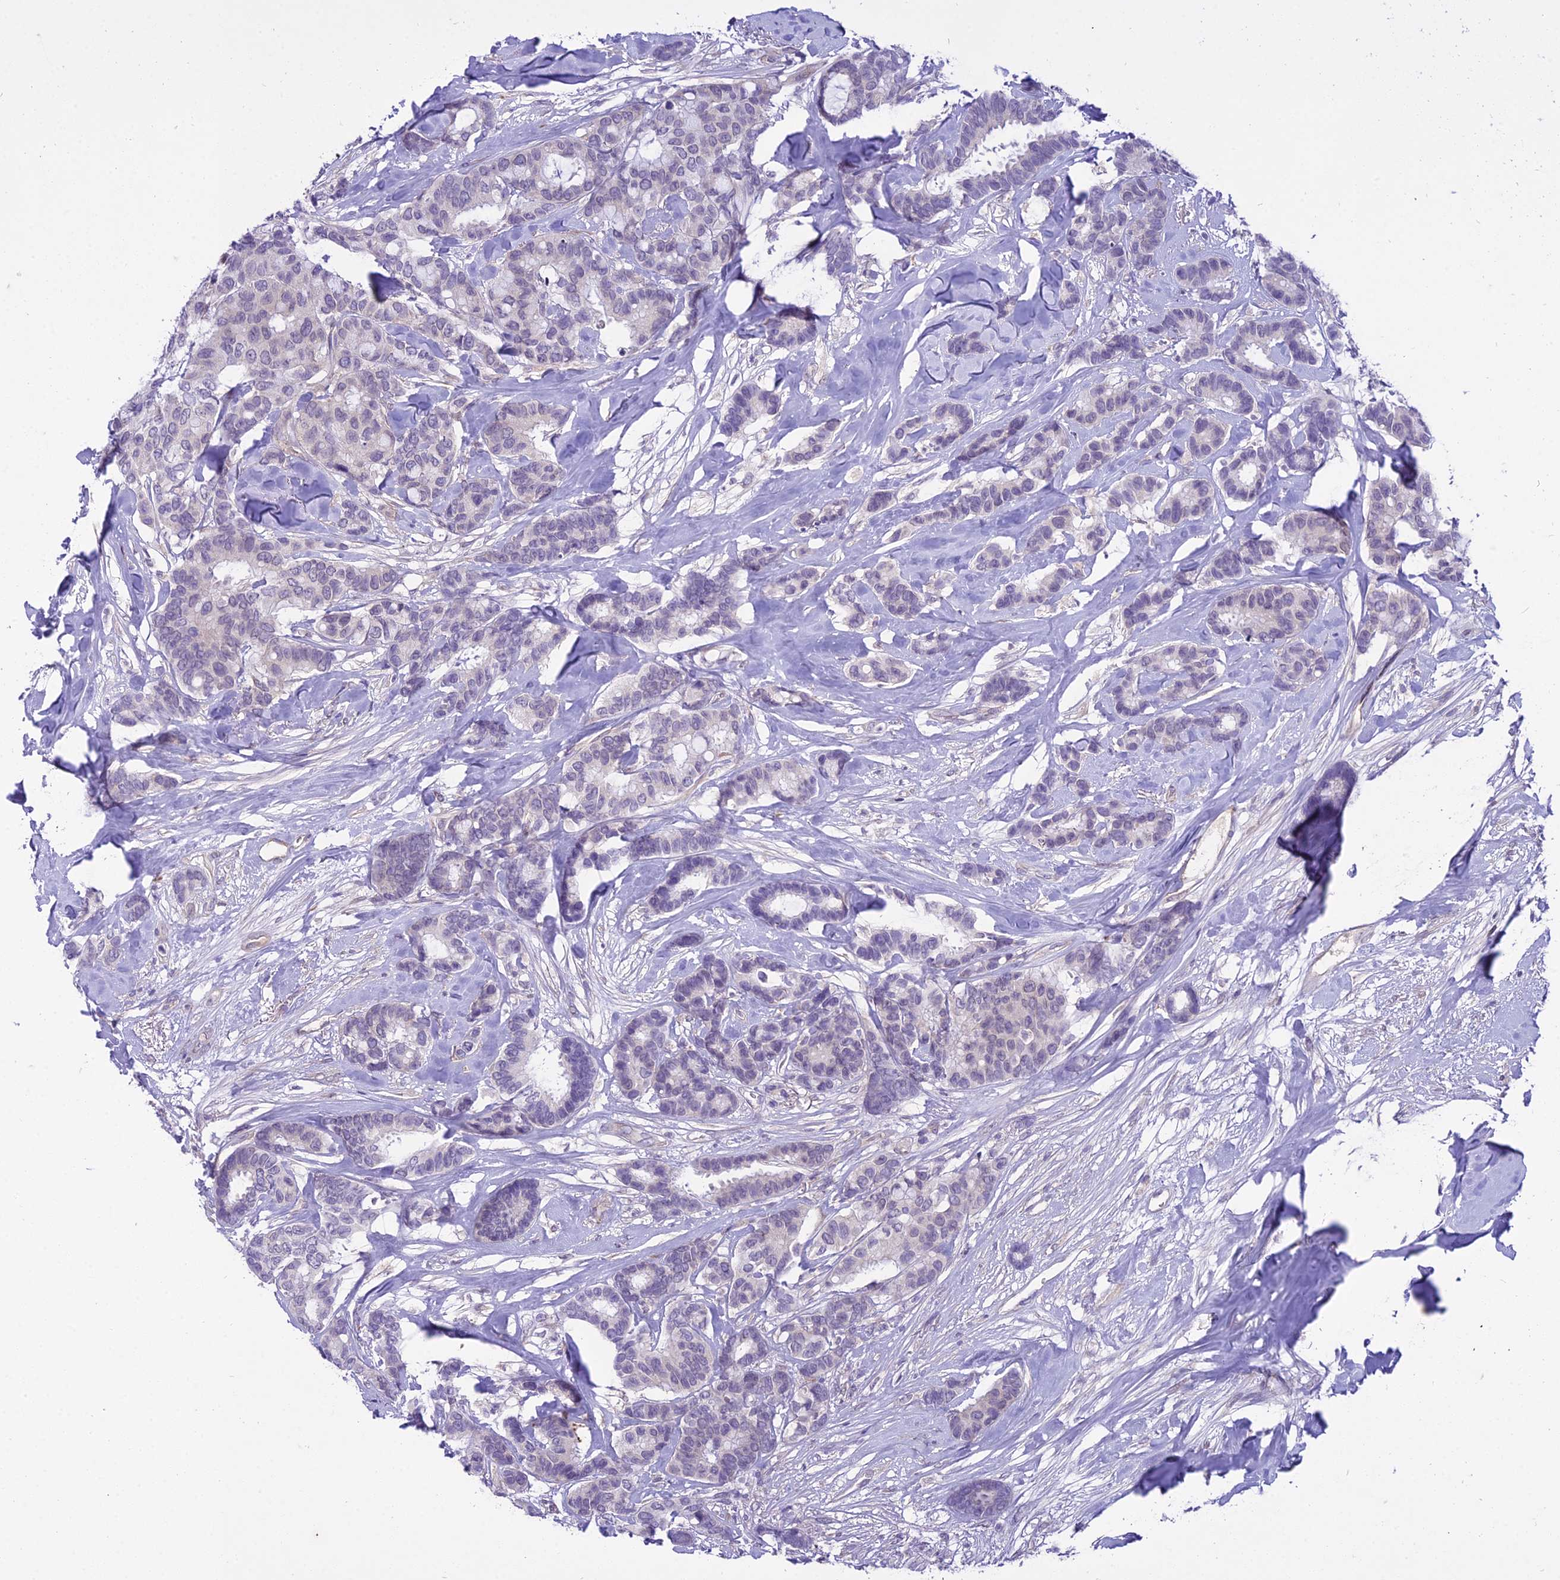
{"staining": {"intensity": "negative", "quantity": "none", "location": "none"}, "tissue": "breast cancer", "cell_type": "Tumor cells", "image_type": "cancer", "snomed": [{"axis": "morphology", "description": "Duct carcinoma"}, {"axis": "topography", "description": "Breast"}], "caption": "Protein analysis of breast cancer (infiltrating ductal carcinoma) displays no significant expression in tumor cells.", "gene": "NEURL2", "patient": {"sex": "female", "age": 87}}